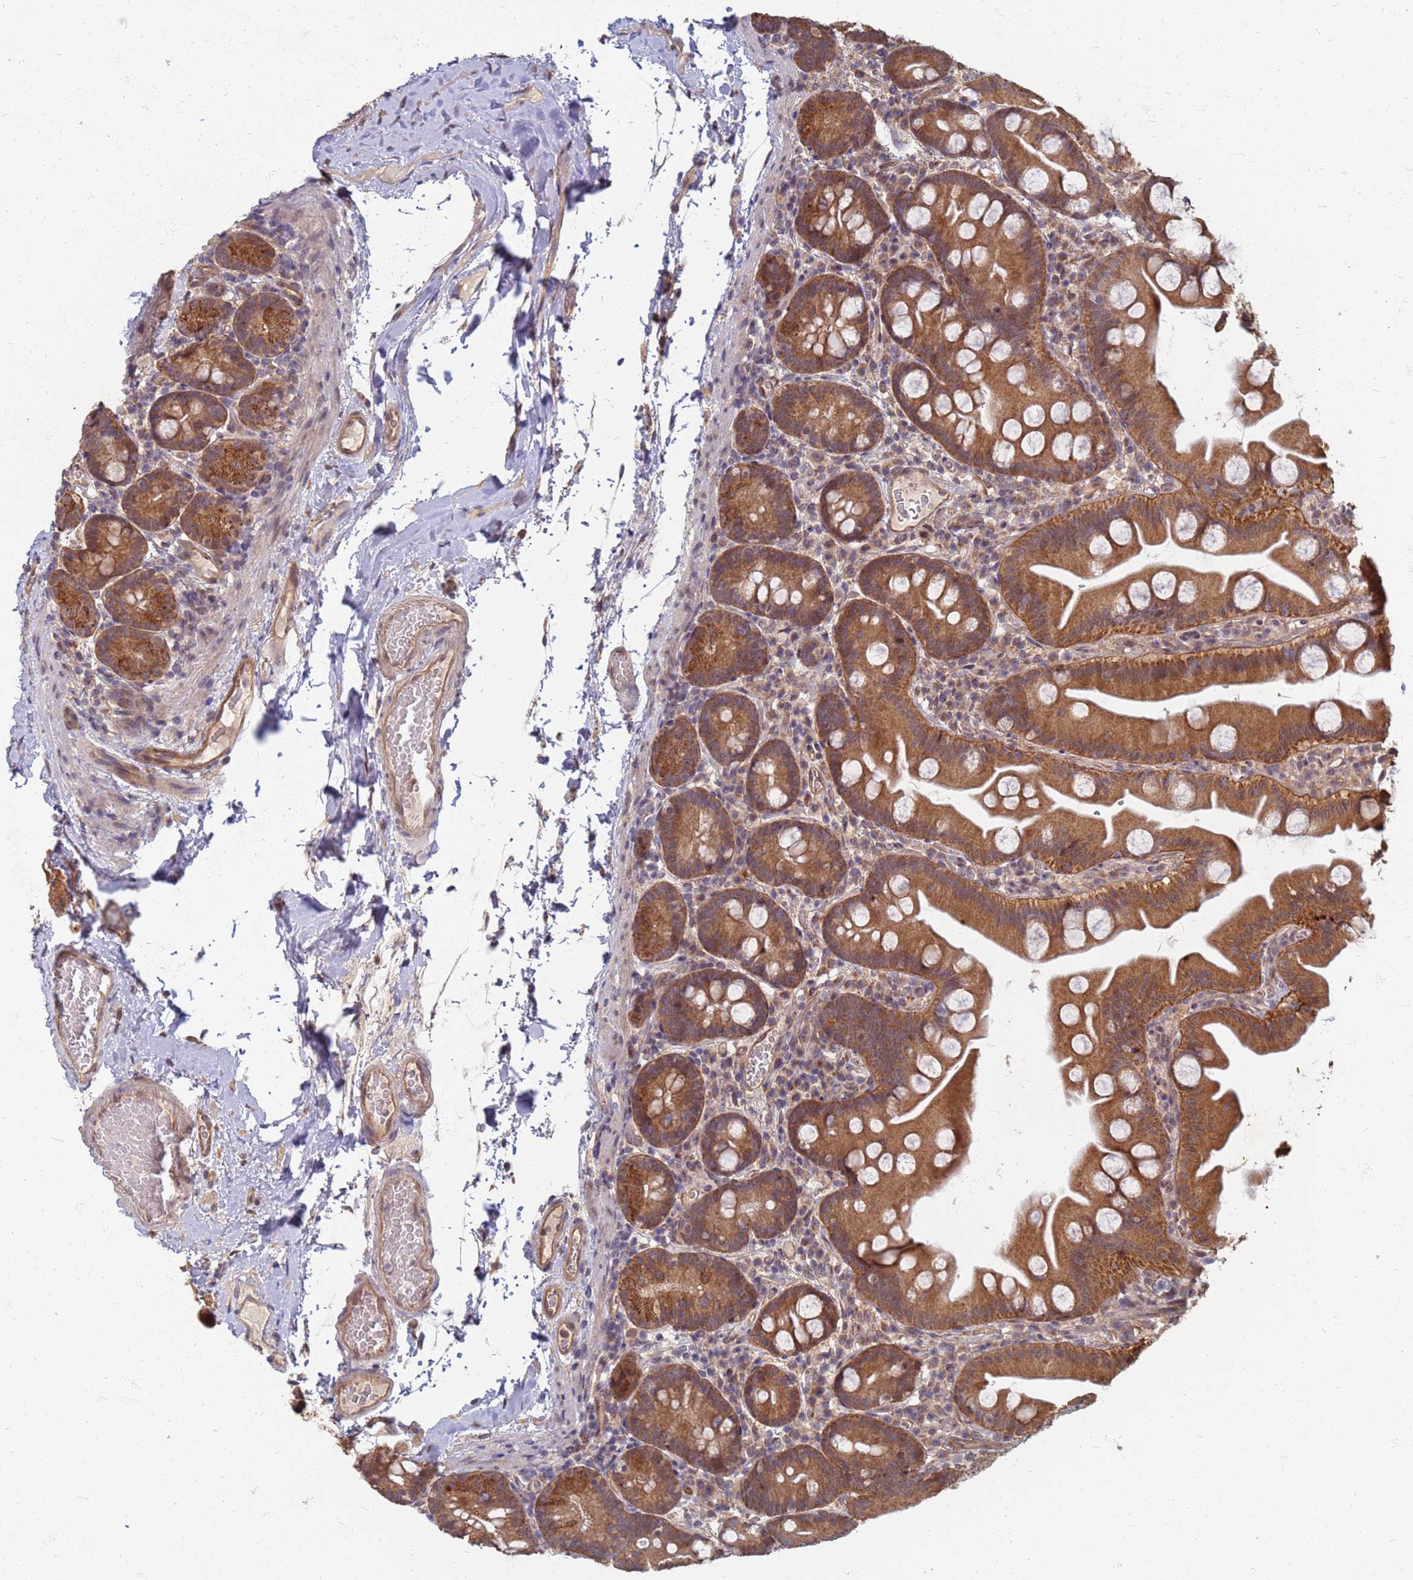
{"staining": {"intensity": "moderate", "quantity": ">75%", "location": "cytoplasmic/membranous"}, "tissue": "small intestine", "cell_type": "Glandular cells", "image_type": "normal", "snomed": [{"axis": "morphology", "description": "Normal tissue, NOS"}, {"axis": "topography", "description": "Small intestine"}], "caption": "Small intestine stained with DAB (3,3'-diaminobenzidine) IHC exhibits medium levels of moderate cytoplasmic/membranous staining in about >75% of glandular cells.", "gene": "ITGB4", "patient": {"sex": "female", "age": 68}}